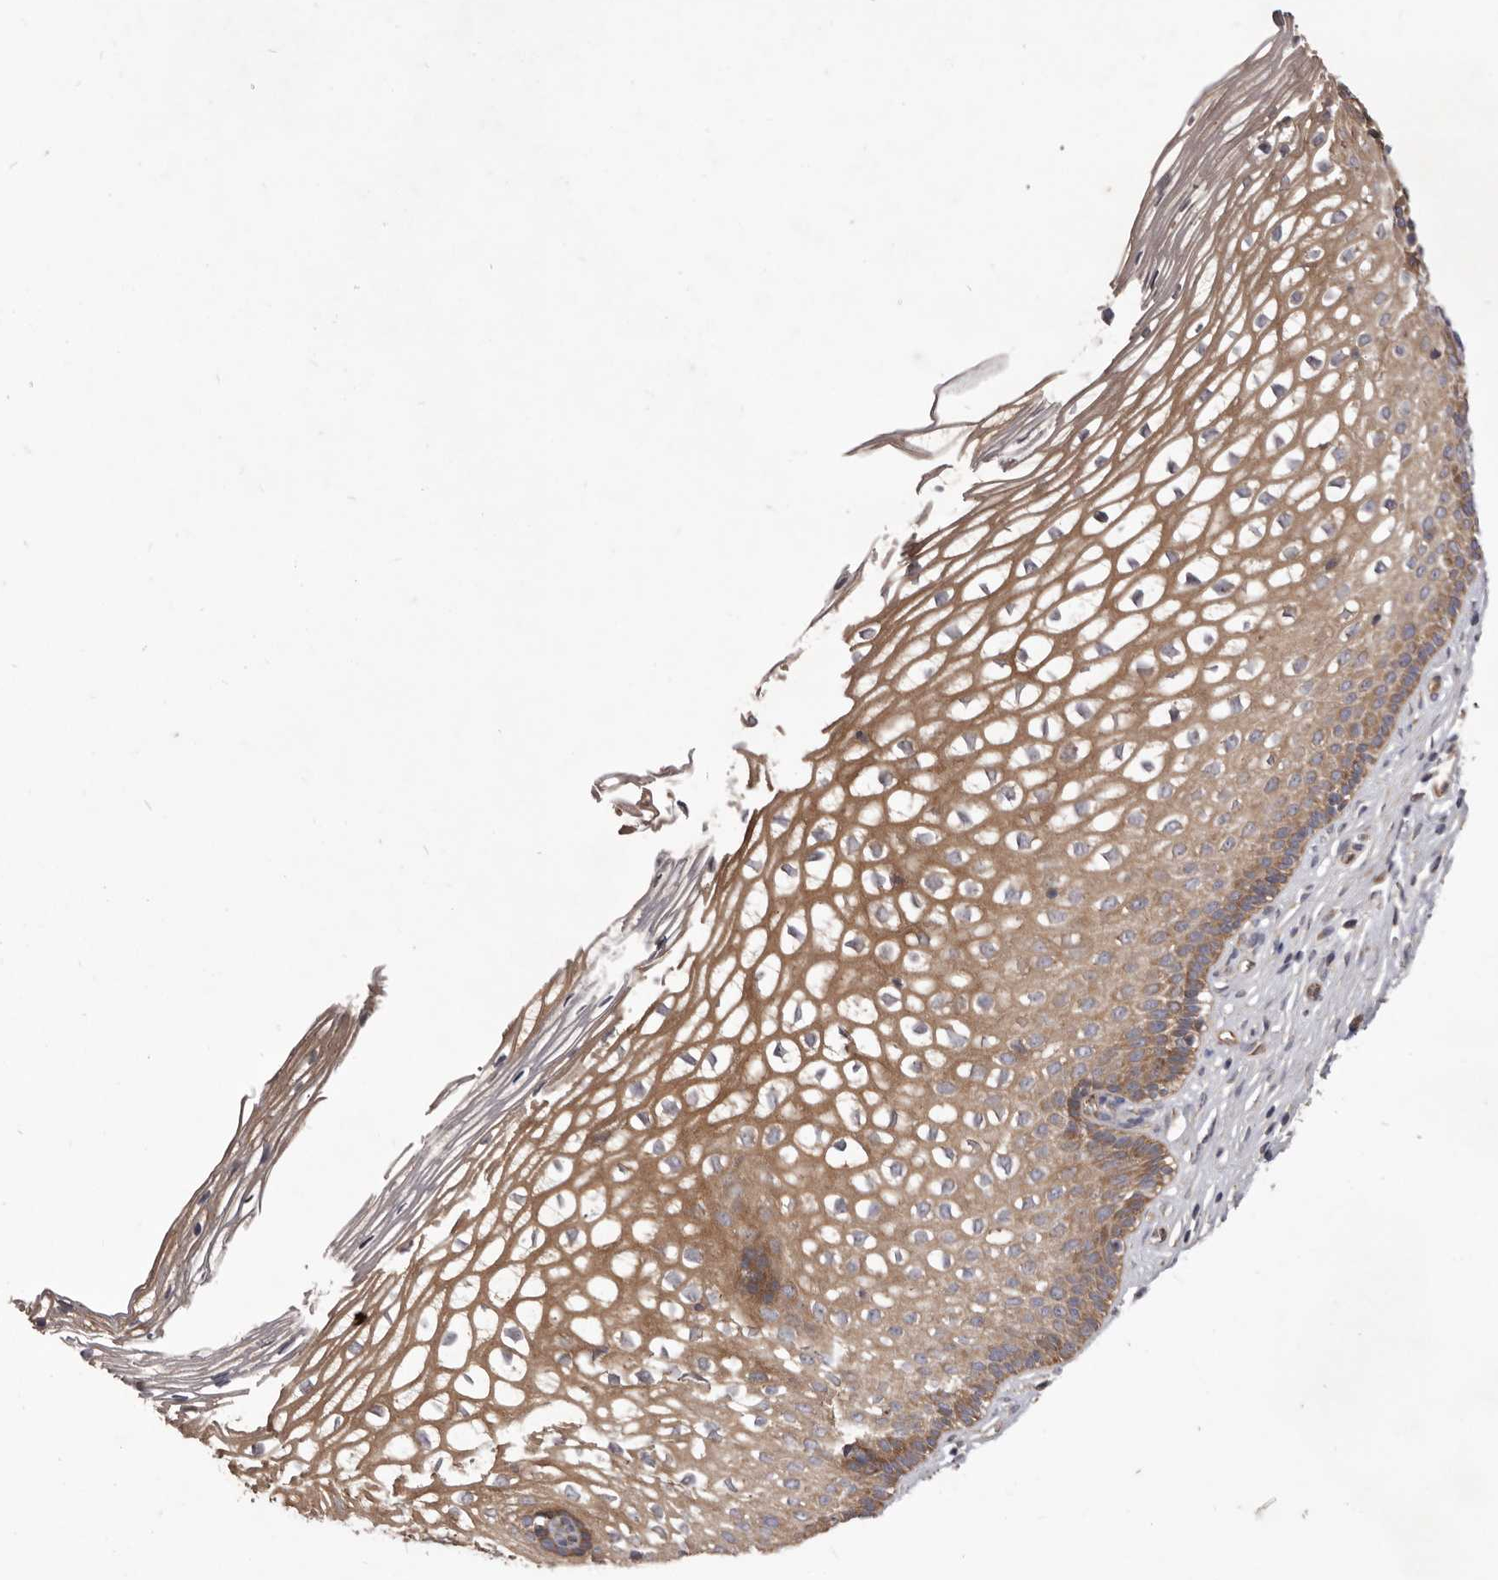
{"staining": {"intensity": "strong", "quantity": ">75%", "location": "cytoplasmic/membranous"}, "tissue": "cervix", "cell_type": "Glandular cells", "image_type": "normal", "snomed": [{"axis": "morphology", "description": "Normal tissue, NOS"}, {"axis": "topography", "description": "Cervix"}], "caption": "Immunohistochemical staining of benign human cervix shows >75% levels of strong cytoplasmic/membranous protein positivity in approximately >75% of glandular cells. (DAB IHC with brightfield microscopy, high magnification).", "gene": "VPS45", "patient": {"sex": "female", "age": 27}}